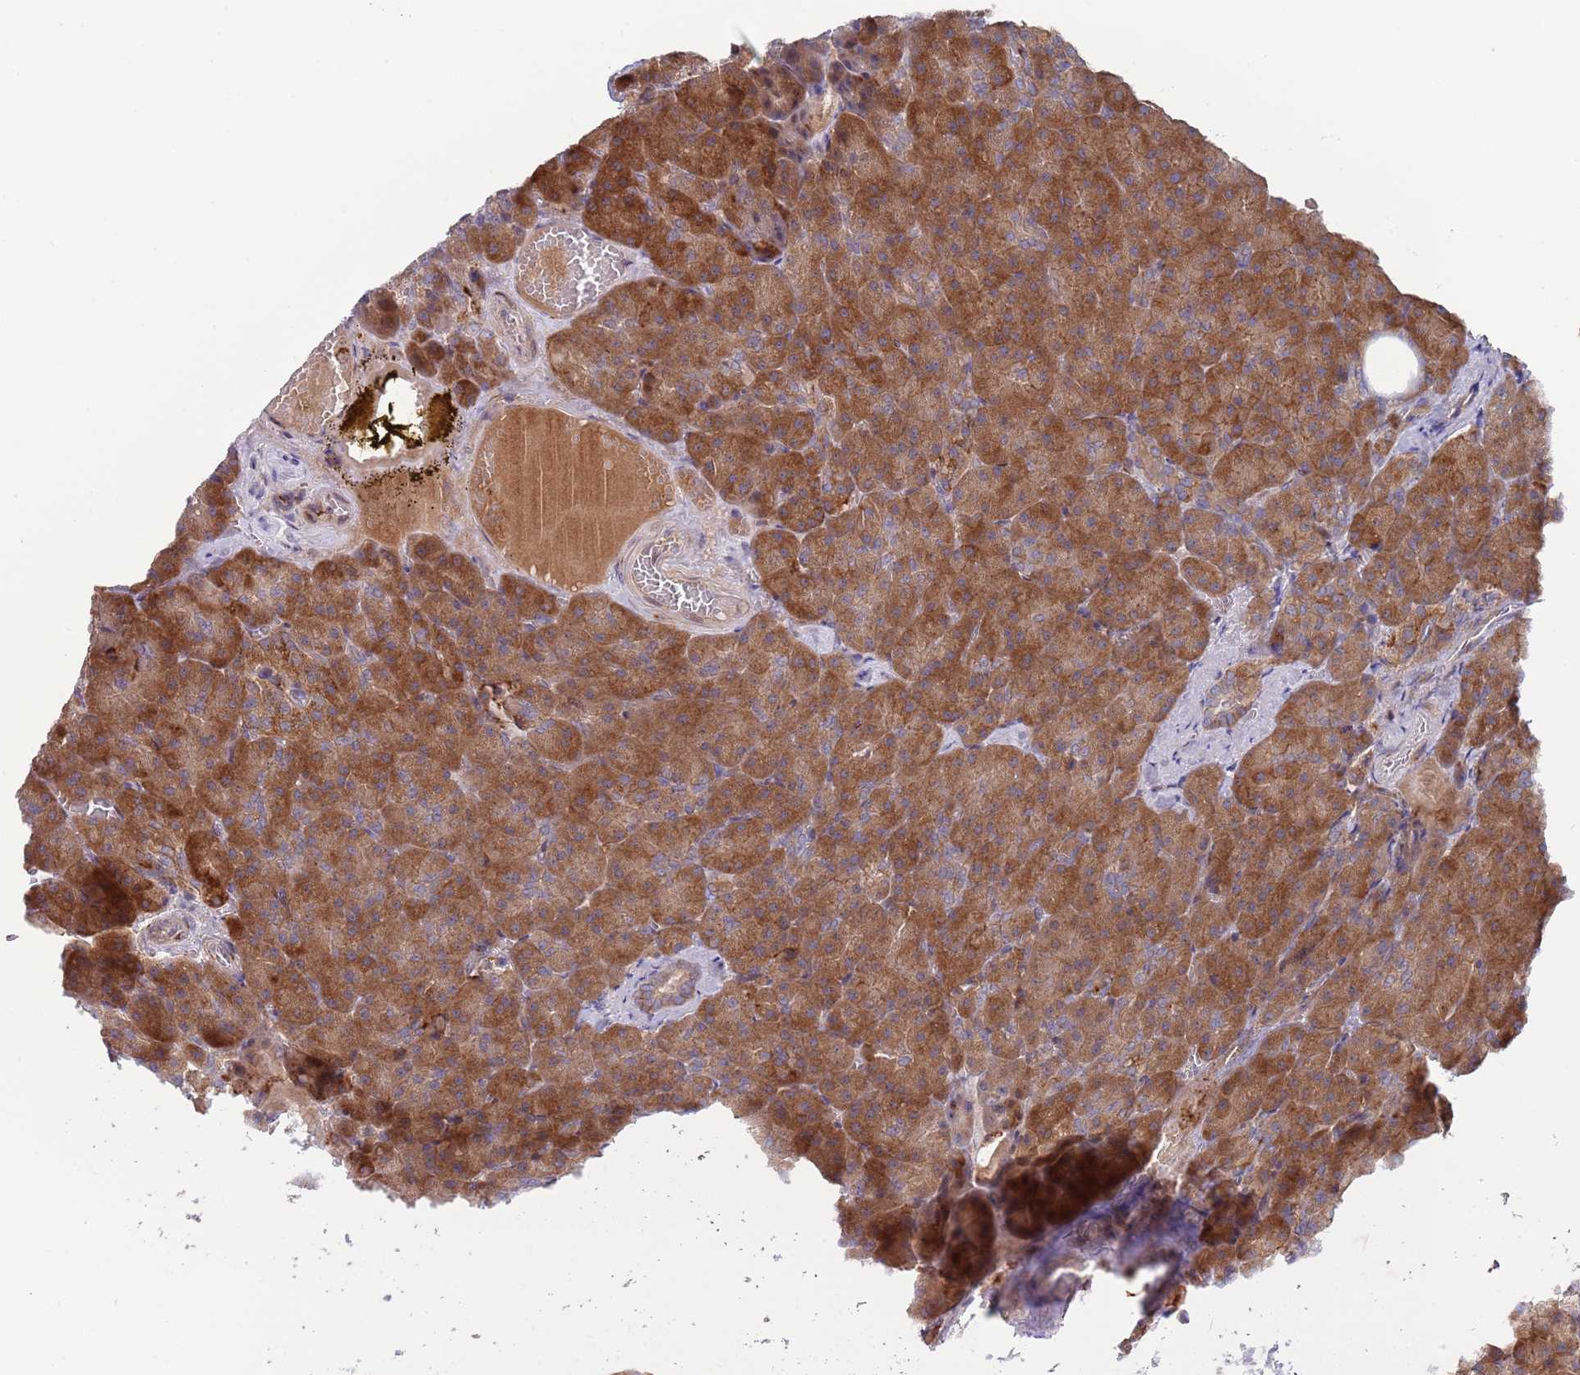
{"staining": {"intensity": "strong", "quantity": ">75%", "location": "cytoplasmic/membranous"}, "tissue": "pancreas", "cell_type": "Exocrine glandular cells", "image_type": "normal", "snomed": [{"axis": "morphology", "description": "Normal tissue, NOS"}, {"axis": "topography", "description": "Pancreas"}], "caption": "Immunohistochemical staining of benign pancreas displays strong cytoplasmic/membranous protein staining in approximately >75% of exocrine glandular cells.", "gene": "BTBD7", "patient": {"sex": "female", "age": 74}}